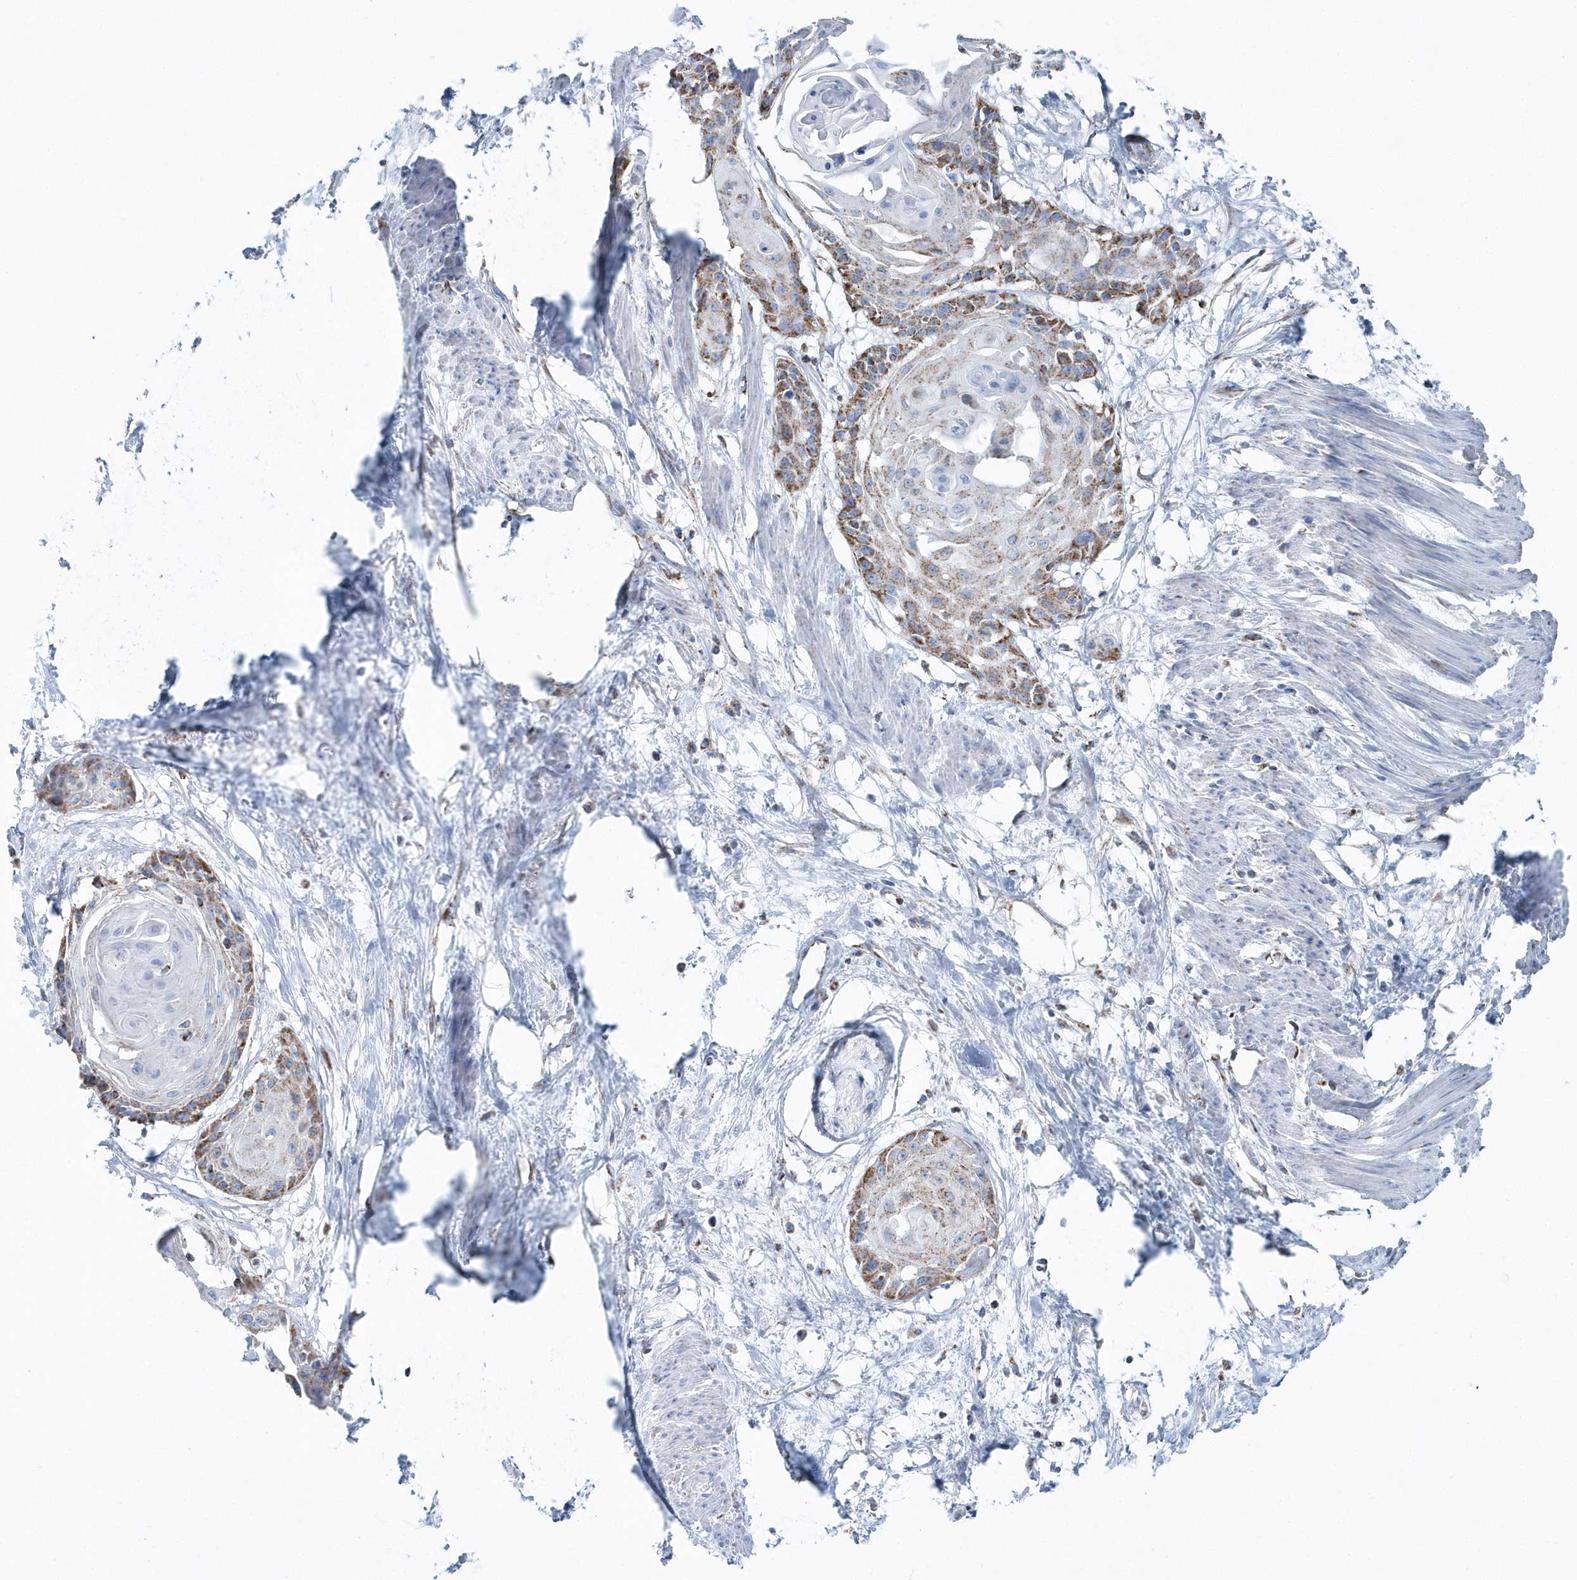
{"staining": {"intensity": "moderate", "quantity": ">75%", "location": "cytoplasmic/membranous"}, "tissue": "cervical cancer", "cell_type": "Tumor cells", "image_type": "cancer", "snomed": [{"axis": "morphology", "description": "Squamous cell carcinoma, NOS"}, {"axis": "topography", "description": "Cervix"}], "caption": "Approximately >75% of tumor cells in cervical squamous cell carcinoma demonstrate moderate cytoplasmic/membranous protein staining as visualized by brown immunohistochemical staining.", "gene": "TMCO6", "patient": {"sex": "female", "age": 57}}